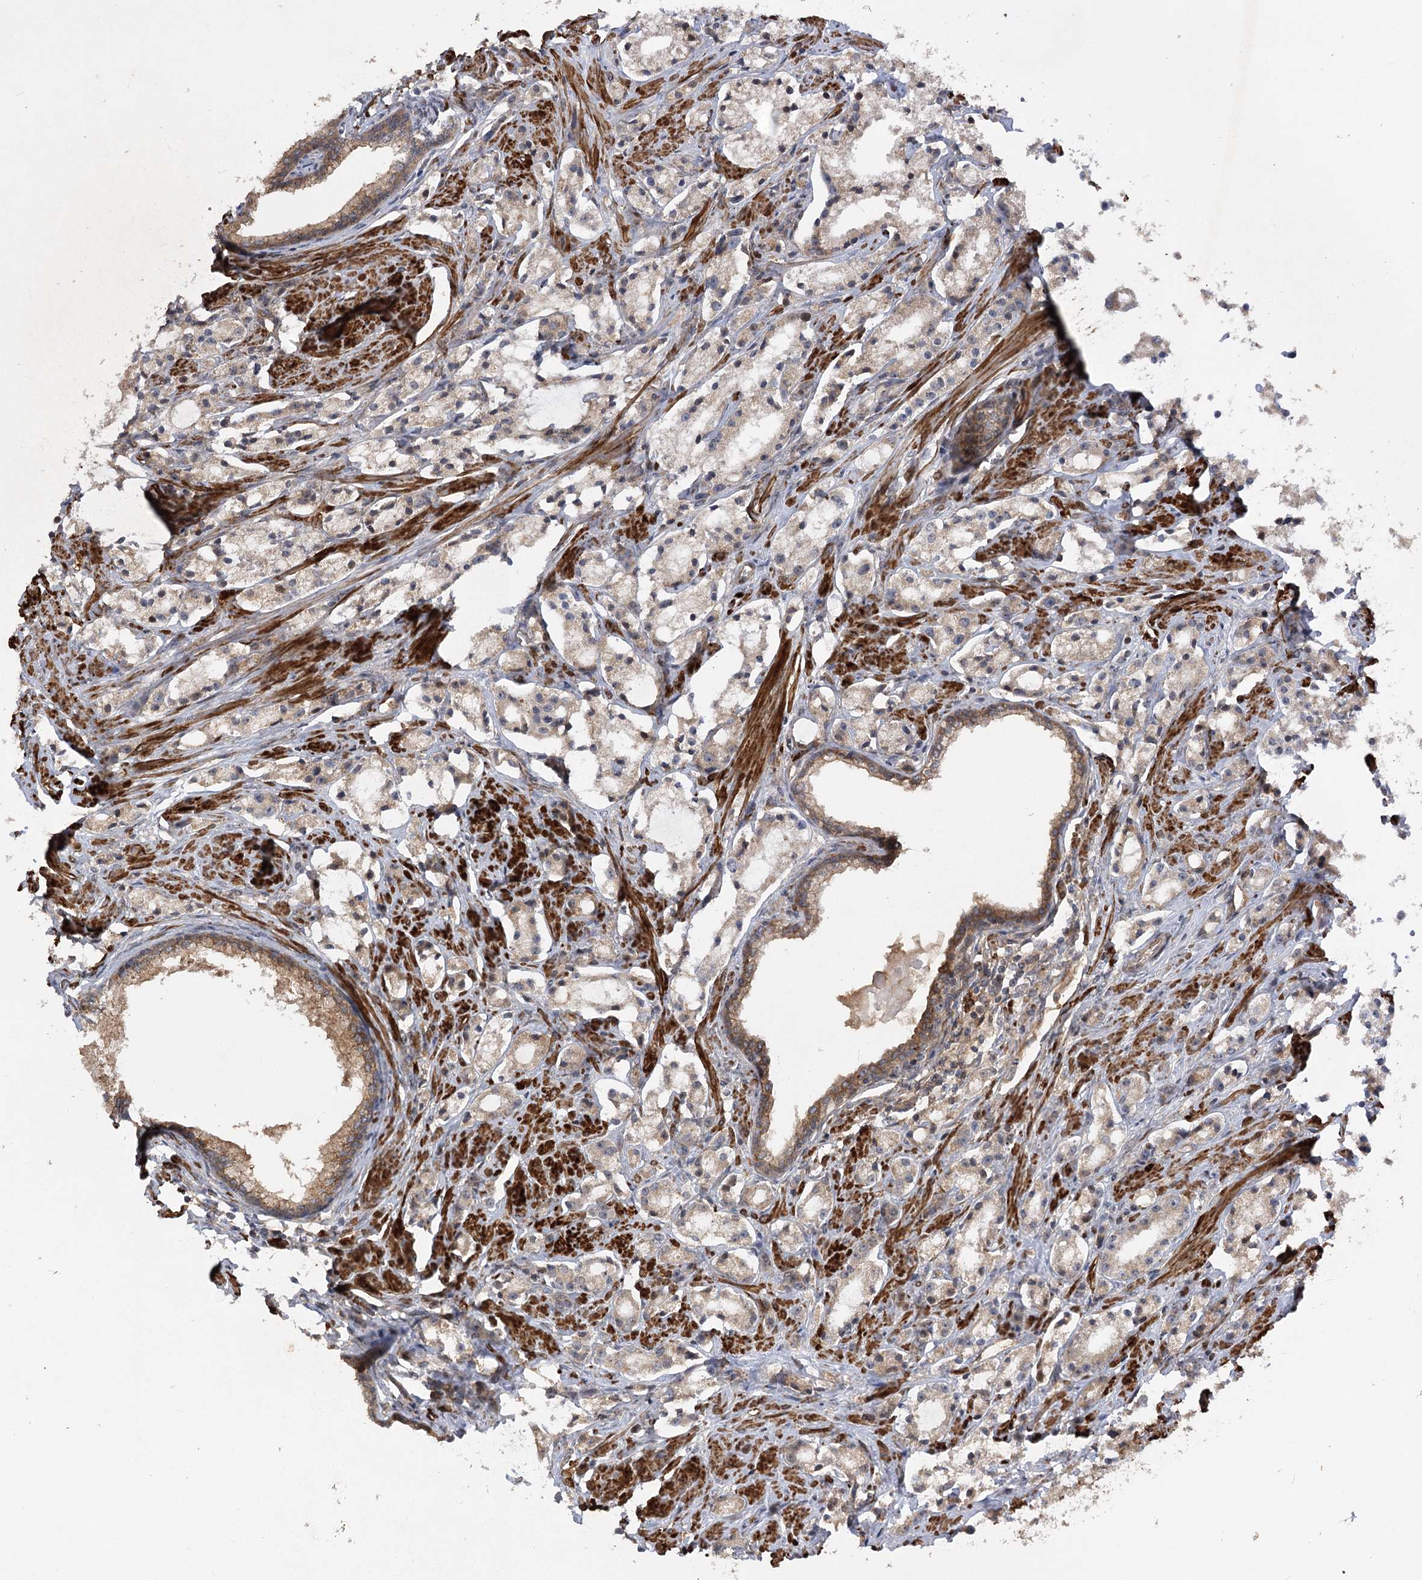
{"staining": {"intensity": "weak", "quantity": "<25%", "location": "cytoplasmic/membranous"}, "tissue": "prostate cancer", "cell_type": "Tumor cells", "image_type": "cancer", "snomed": [{"axis": "morphology", "description": "Adenocarcinoma, High grade"}, {"axis": "topography", "description": "Prostate"}], "caption": "High power microscopy image of an immunohistochemistry image of adenocarcinoma (high-grade) (prostate), revealing no significant staining in tumor cells.", "gene": "KCNN2", "patient": {"sex": "male", "age": 66}}